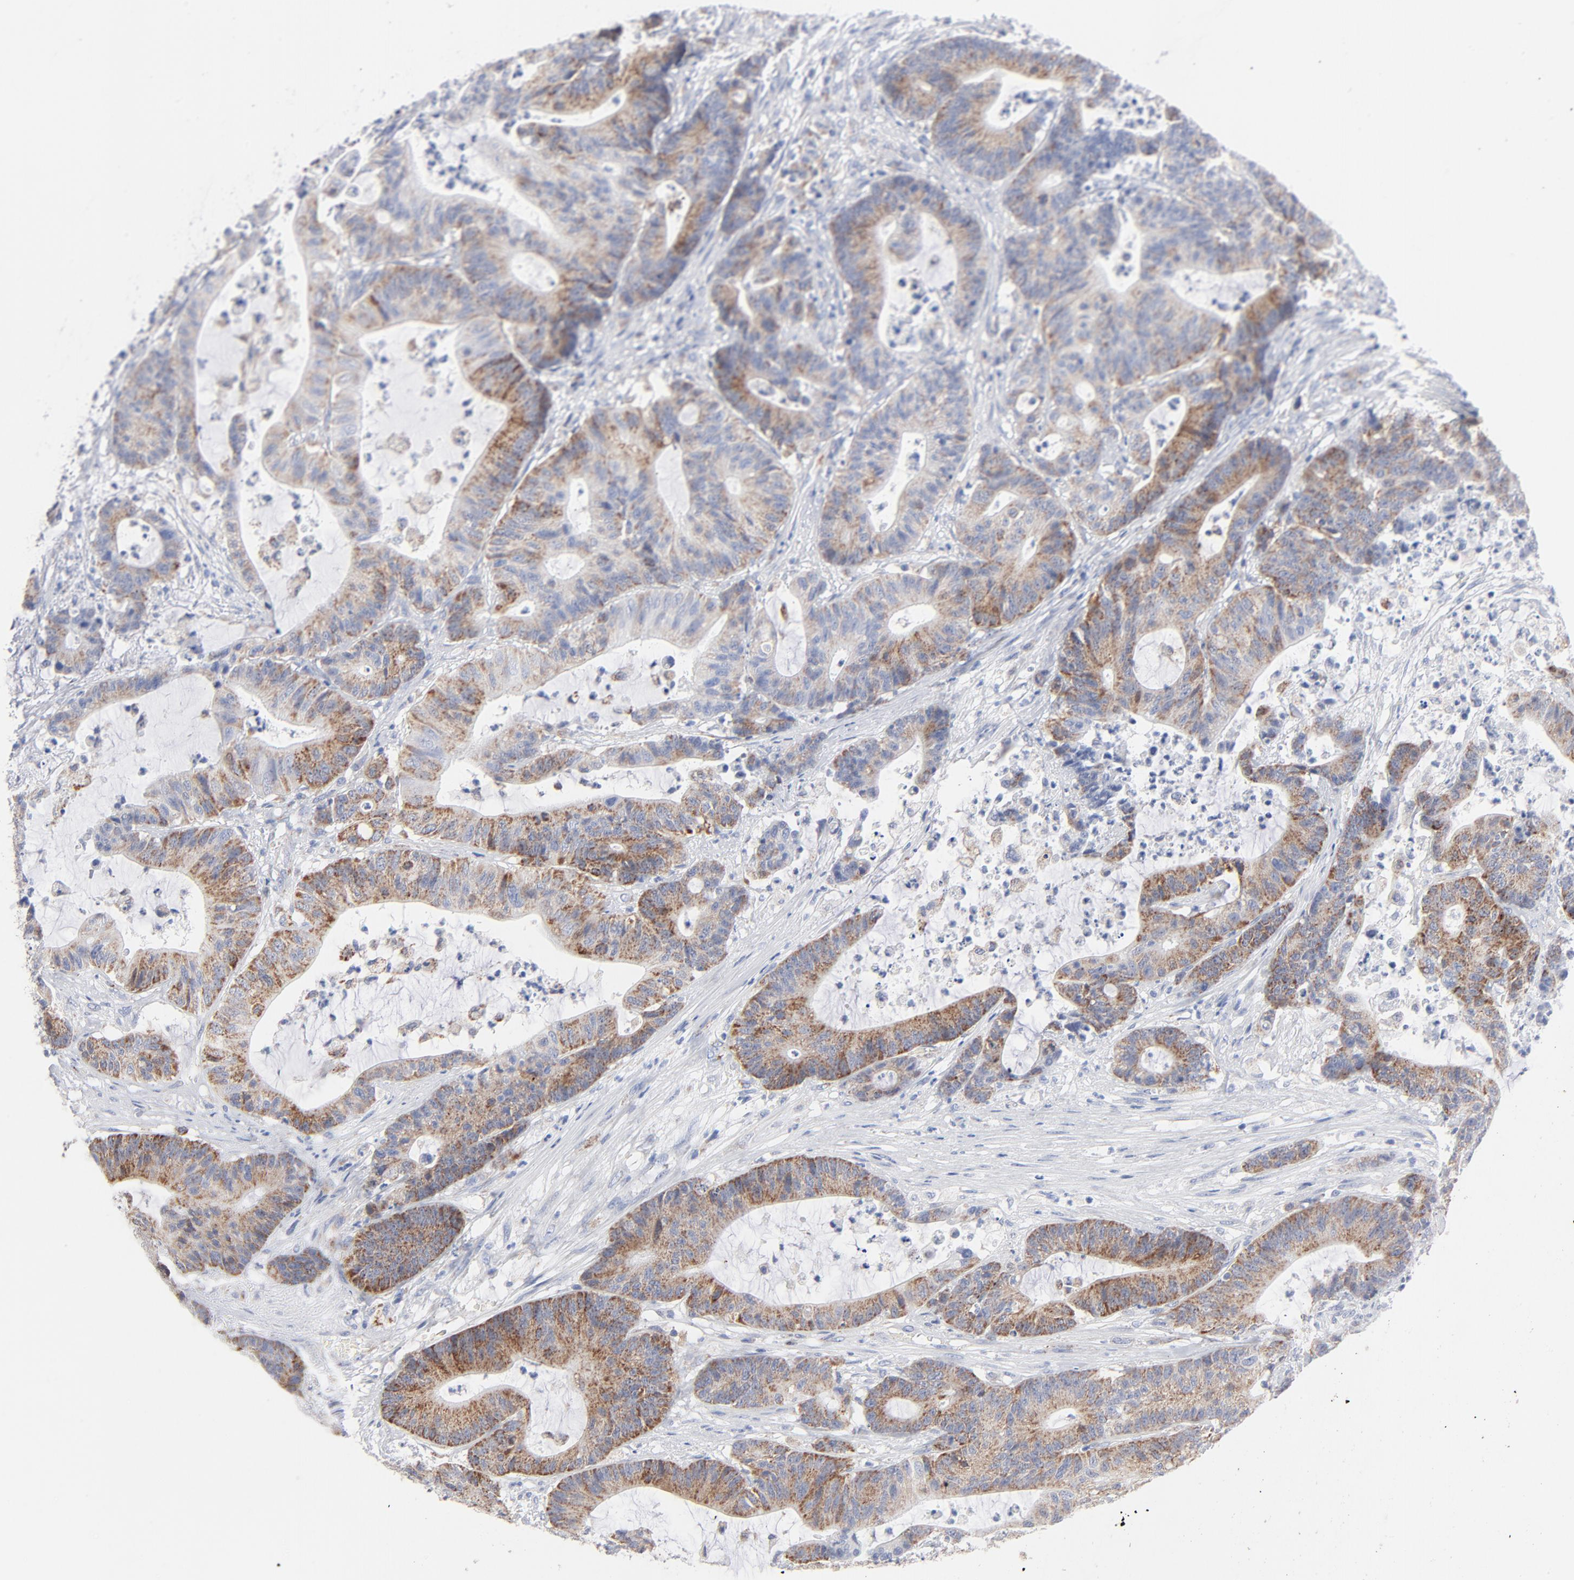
{"staining": {"intensity": "moderate", "quantity": ">75%", "location": "cytoplasmic/membranous"}, "tissue": "colorectal cancer", "cell_type": "Tumor cells", "image_type": "cancer", "snomed": [{"axis": "morphology", "description": "Adenocarcinoma, NOS"}, {"axis": "topography", "description": "Colon"}], "caption": "Protein staining of adenocarcinoma (colorectal) tissue exhibits moderate cytoplasmic/membranous positivity in about >75% of tumor cells.", "gene": "CHCHD10", "patient": {"sex": "female", "age": 84}}